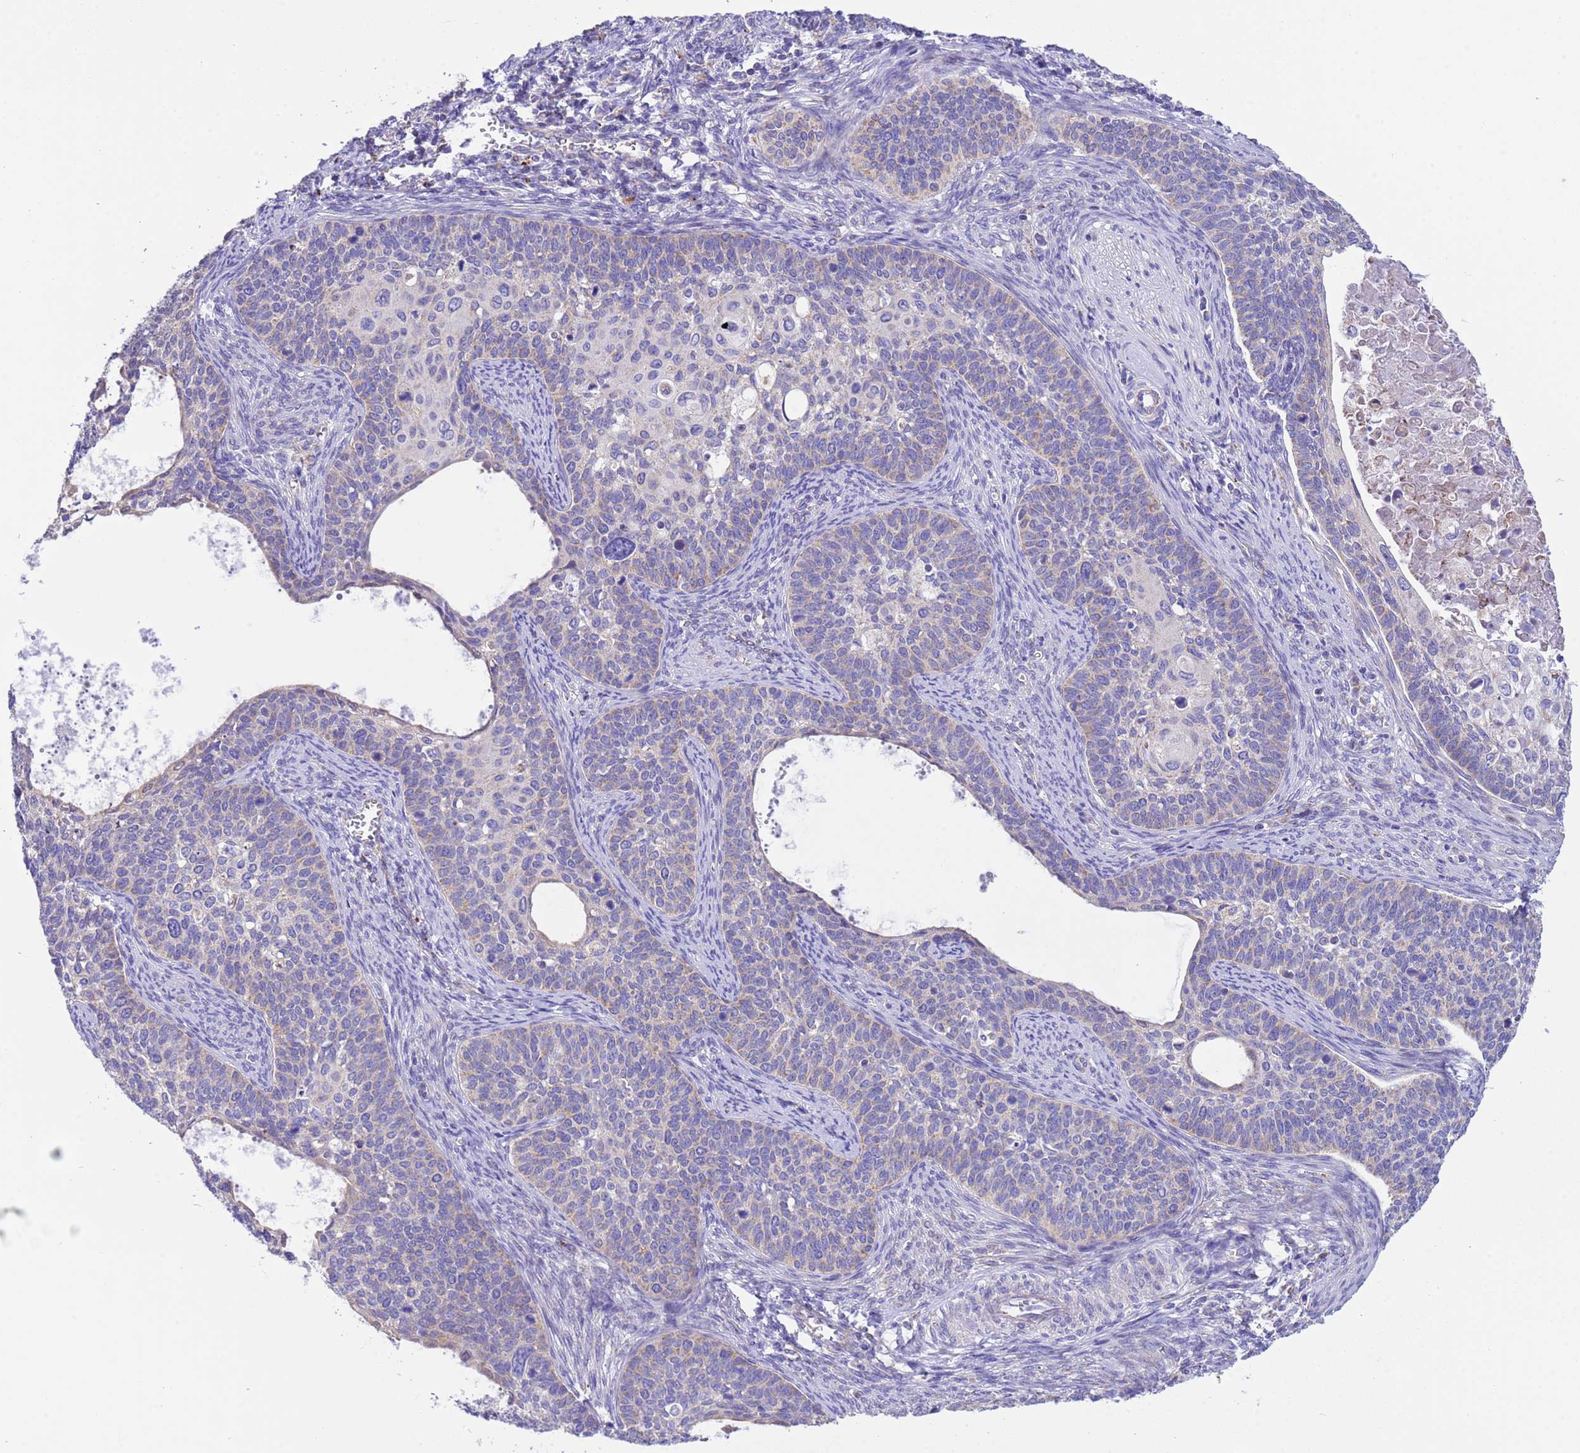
{"staining": {"intensity": "negative", "quantity": "none", "location": "none"}, "tissue": "cervical cancer", "cell_type": "Tumor cells", "image_type": "cancer", "snomed": [{"axis": "morphology", "description": "Squamous cell carcinoma, NOS"}, {"axis": "topography", "description": "Cervix"}], "caption": "Squamous cell carcinoma (cervical) was stained to show a protein in brown. There is no significant staining in tumor cells.", "gene": "CCDC191", "patient": {"sex": "female", "age": 33}}